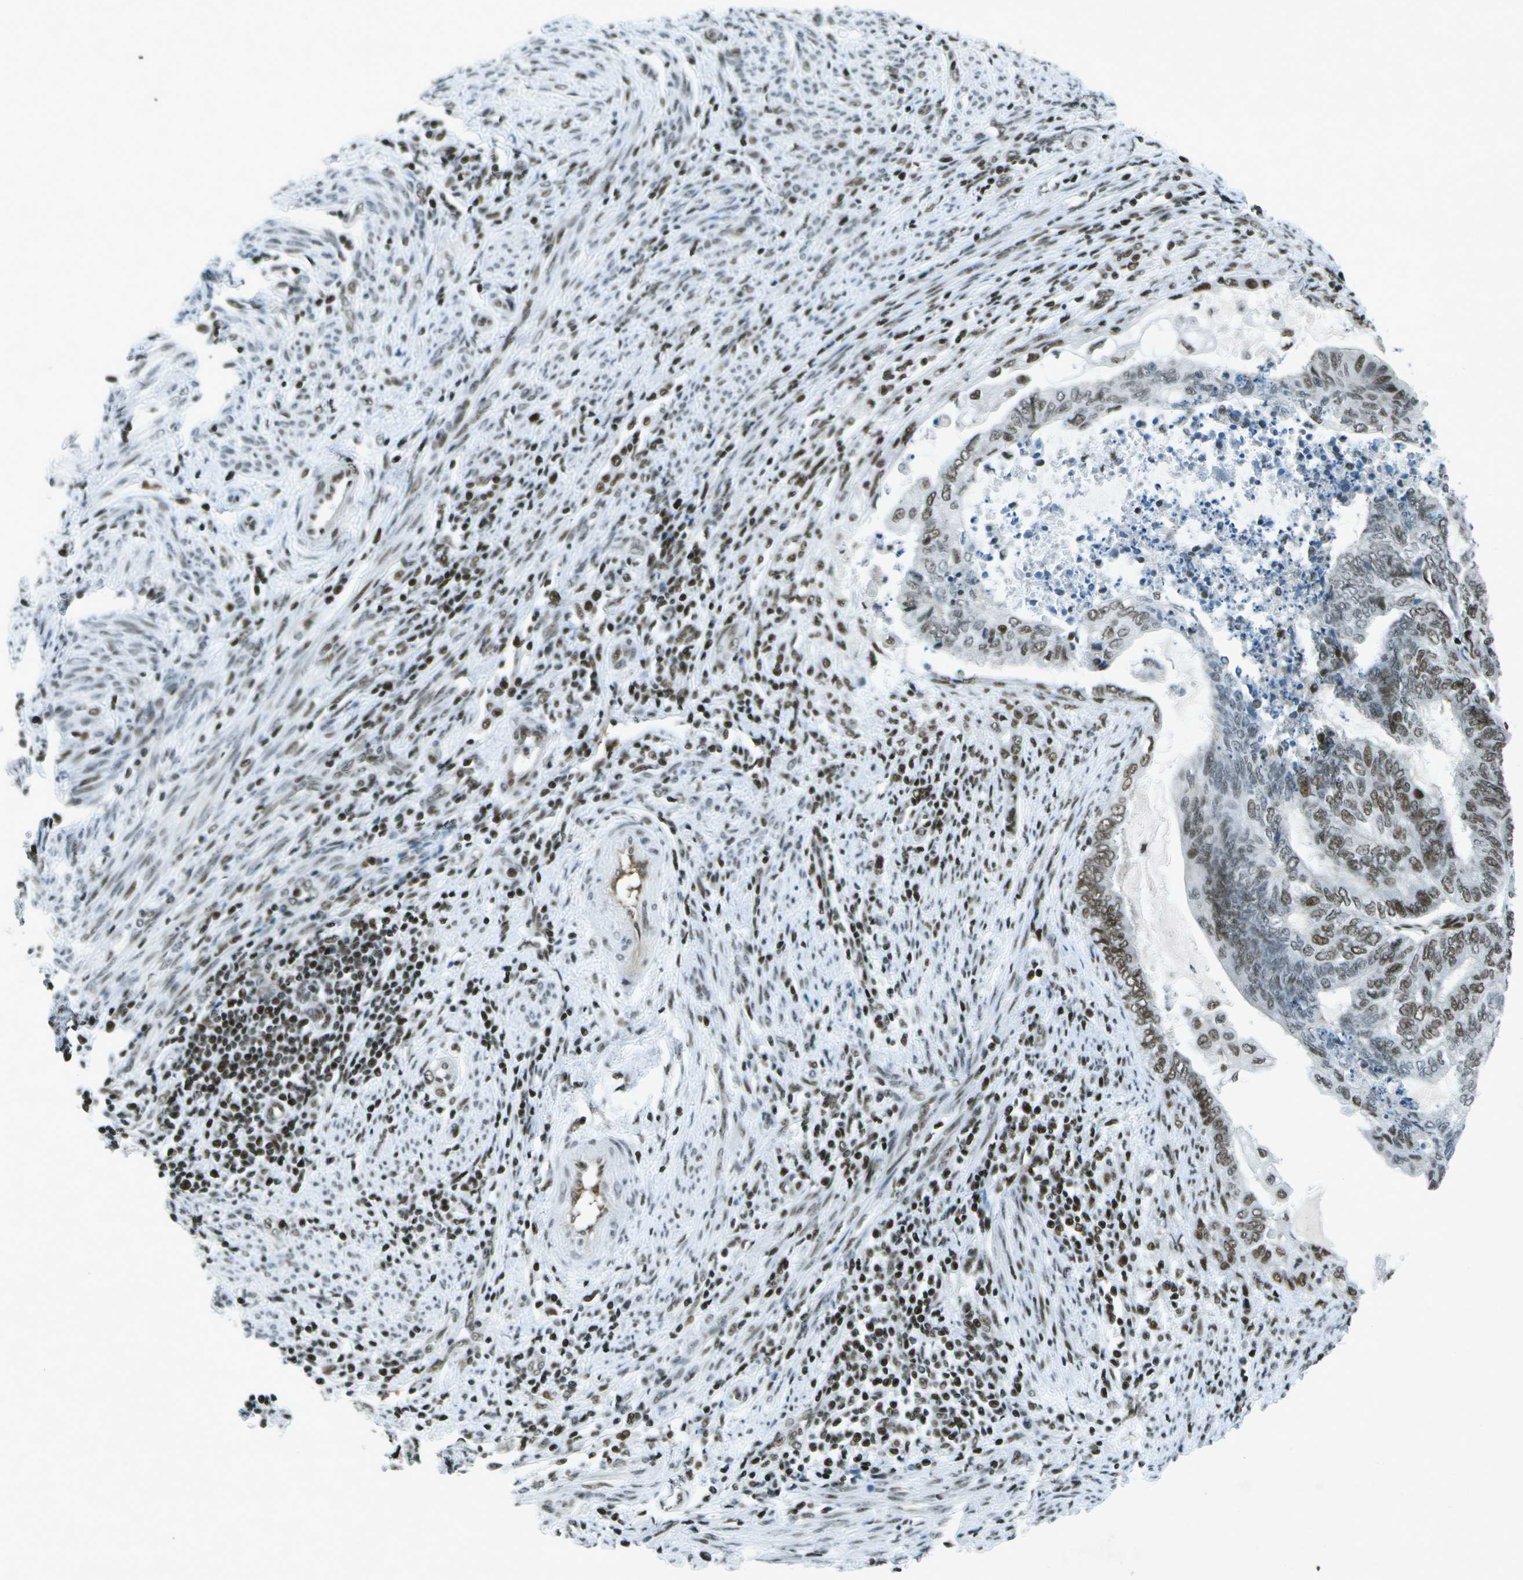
{"staining": {"intensity": "moderate", "quantity": "25%-75%", "location": "nuclear"}, "tissue": "endometrial cancer", "cell_type": "Tumor cells", "image_type": "cancer", "snomed": [{"axis": "morphology", "description": "Adenocarcinoma, NOS"}, {"axis": "topography", "description": "Uterus"}, {"axis": "topography", "description": "Endometrium"}], "caption": "Protein staining of endometrial cancer tissue reveals moderate nuclear staining in approximately 25%-75% of tumor cells. The staining was performed using DAB to visualize the protein expression in brown, while the nuclei were stained in blue with hematoxylin (Magnification: 20x).", "gene": "MTA2", "patient": {"sex": "female", "age": 70}}